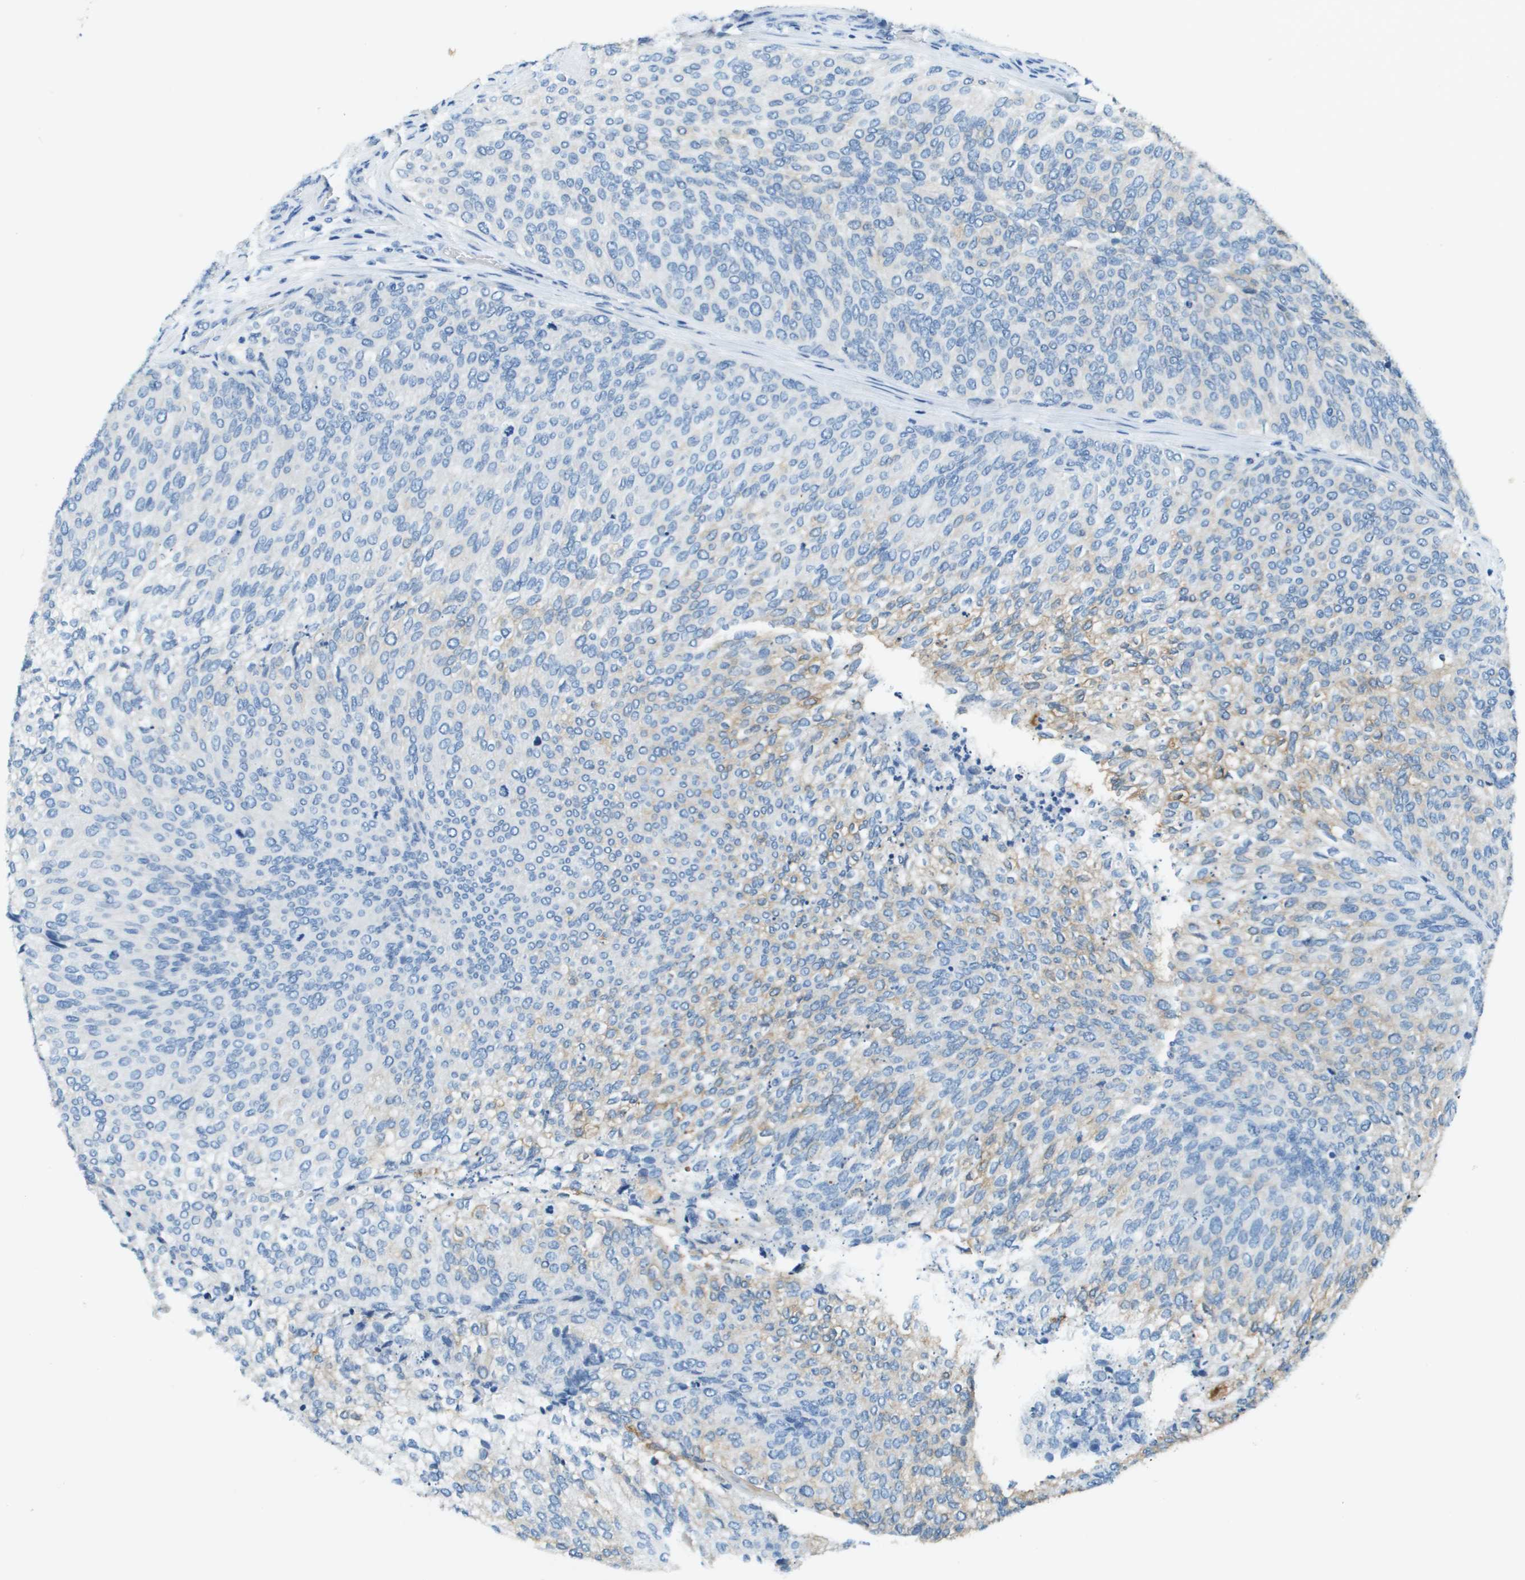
{"staining": {"intensity": "weak", "quantity": "<25%", "location": "cytoplasmic/membranous"}, "tissue": "urothelial cancer", "cell_type": "Tumor cells", "image_type": "cancer", "snomed": [{"axis": "morphology", "description": "Urothelial carcinoma, Low grade"}, {"axis": "topography", "description": "Urinary bladder"}], "caption": "Histopathology image shows no protein positivity in tumor cells of urothelial cancer tissue.", "gene": "SLC16A10", "patient": {"sex": "female", "age": 79}}